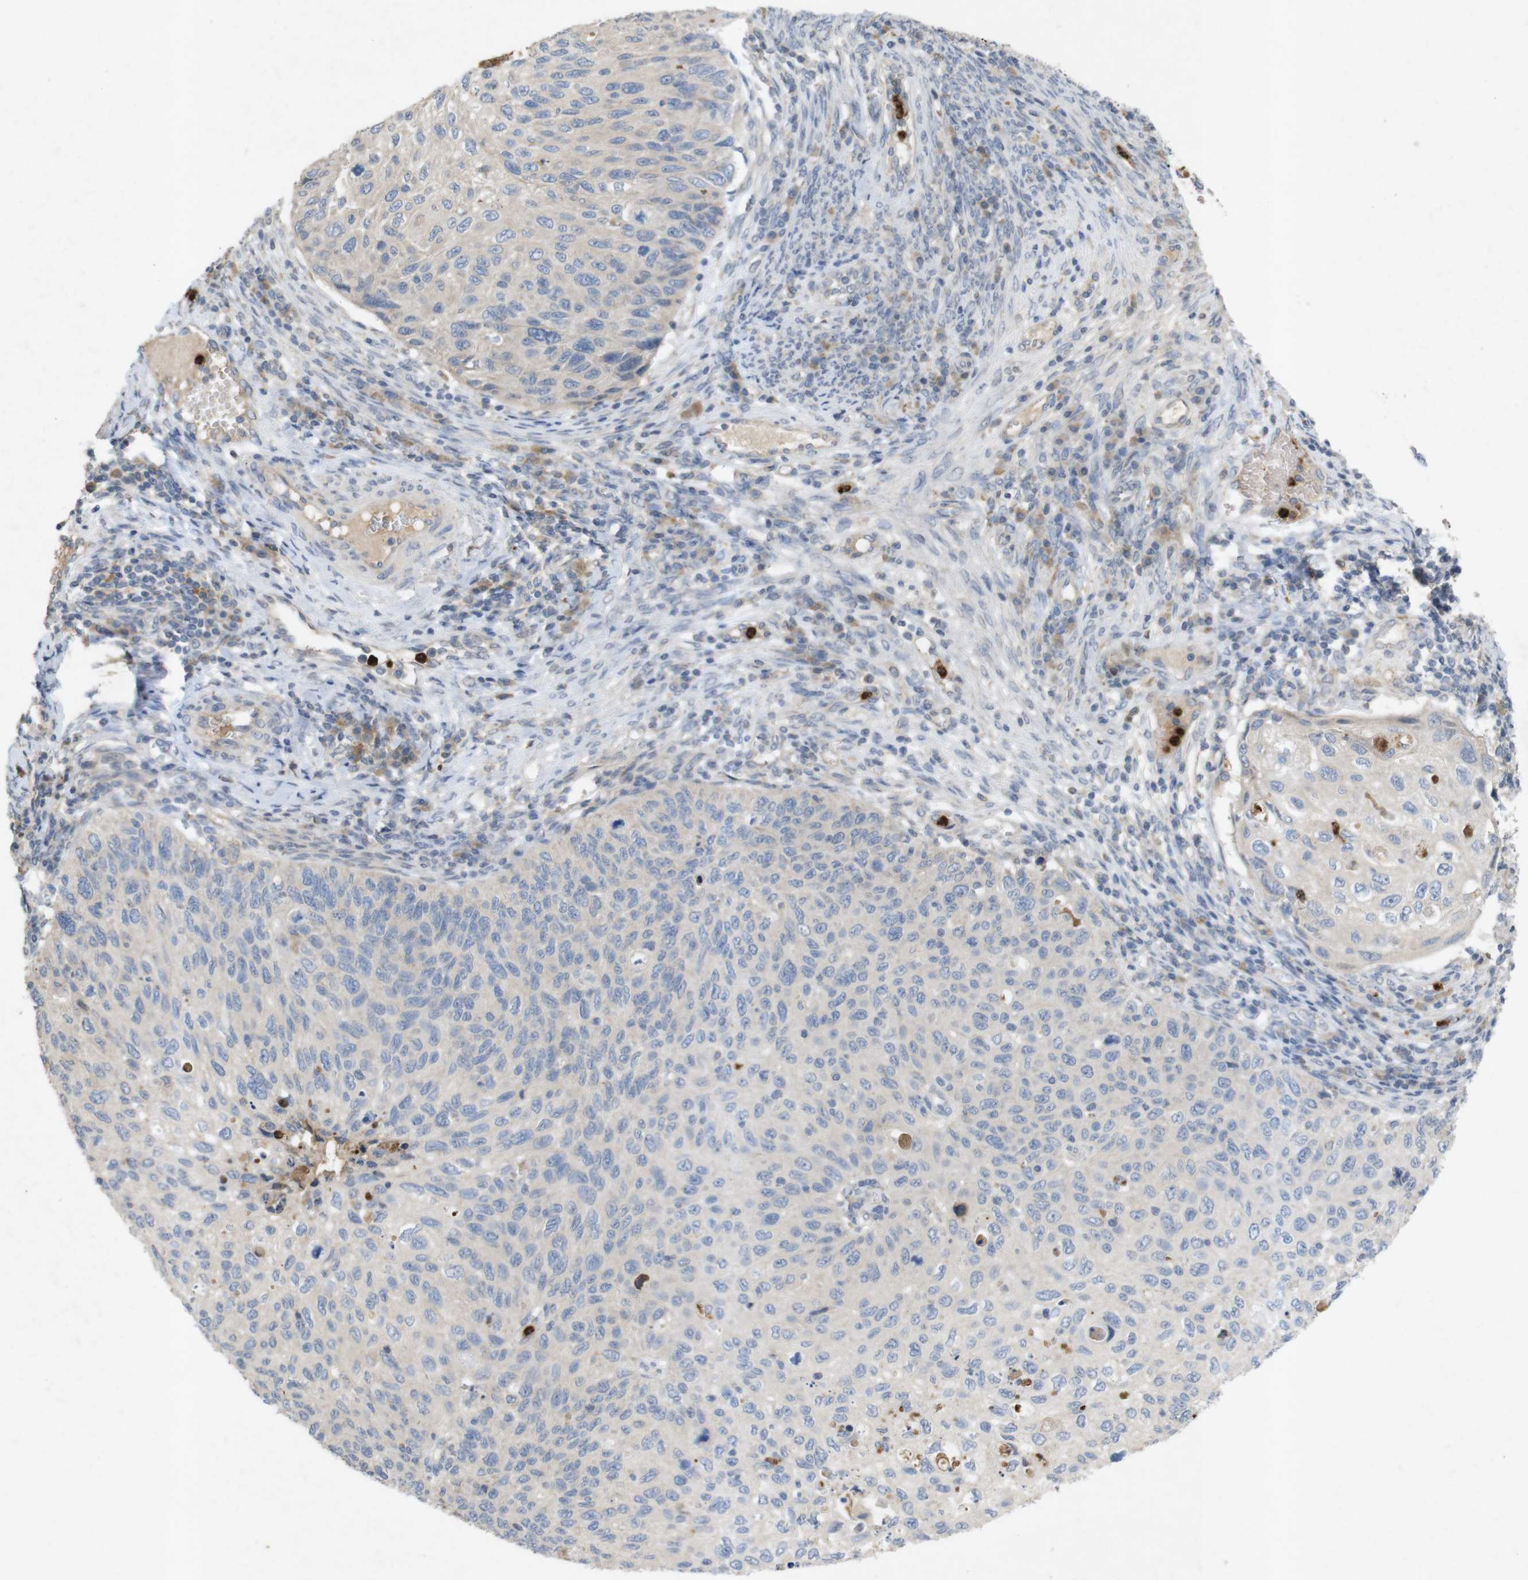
{"staining": {"intensity": "negative", "quantity": "none", "location": "none"}, "tissue": "cervical cancer", "cell_type": "Tumor cells", "image_type": "cancer", "snomed": [{"axis": "morphology", "description": "Squamous cell carcinoma, NOS"}, {"axis": "topography", "description": "Cervix"}], "caption": "High power microscopy image of an immunohistochemistry image of cervical cancer, revealing no significant staining in tumor cells.", "gene": "TSPAN14", "patient": {"sex": "female", "age": 70}}